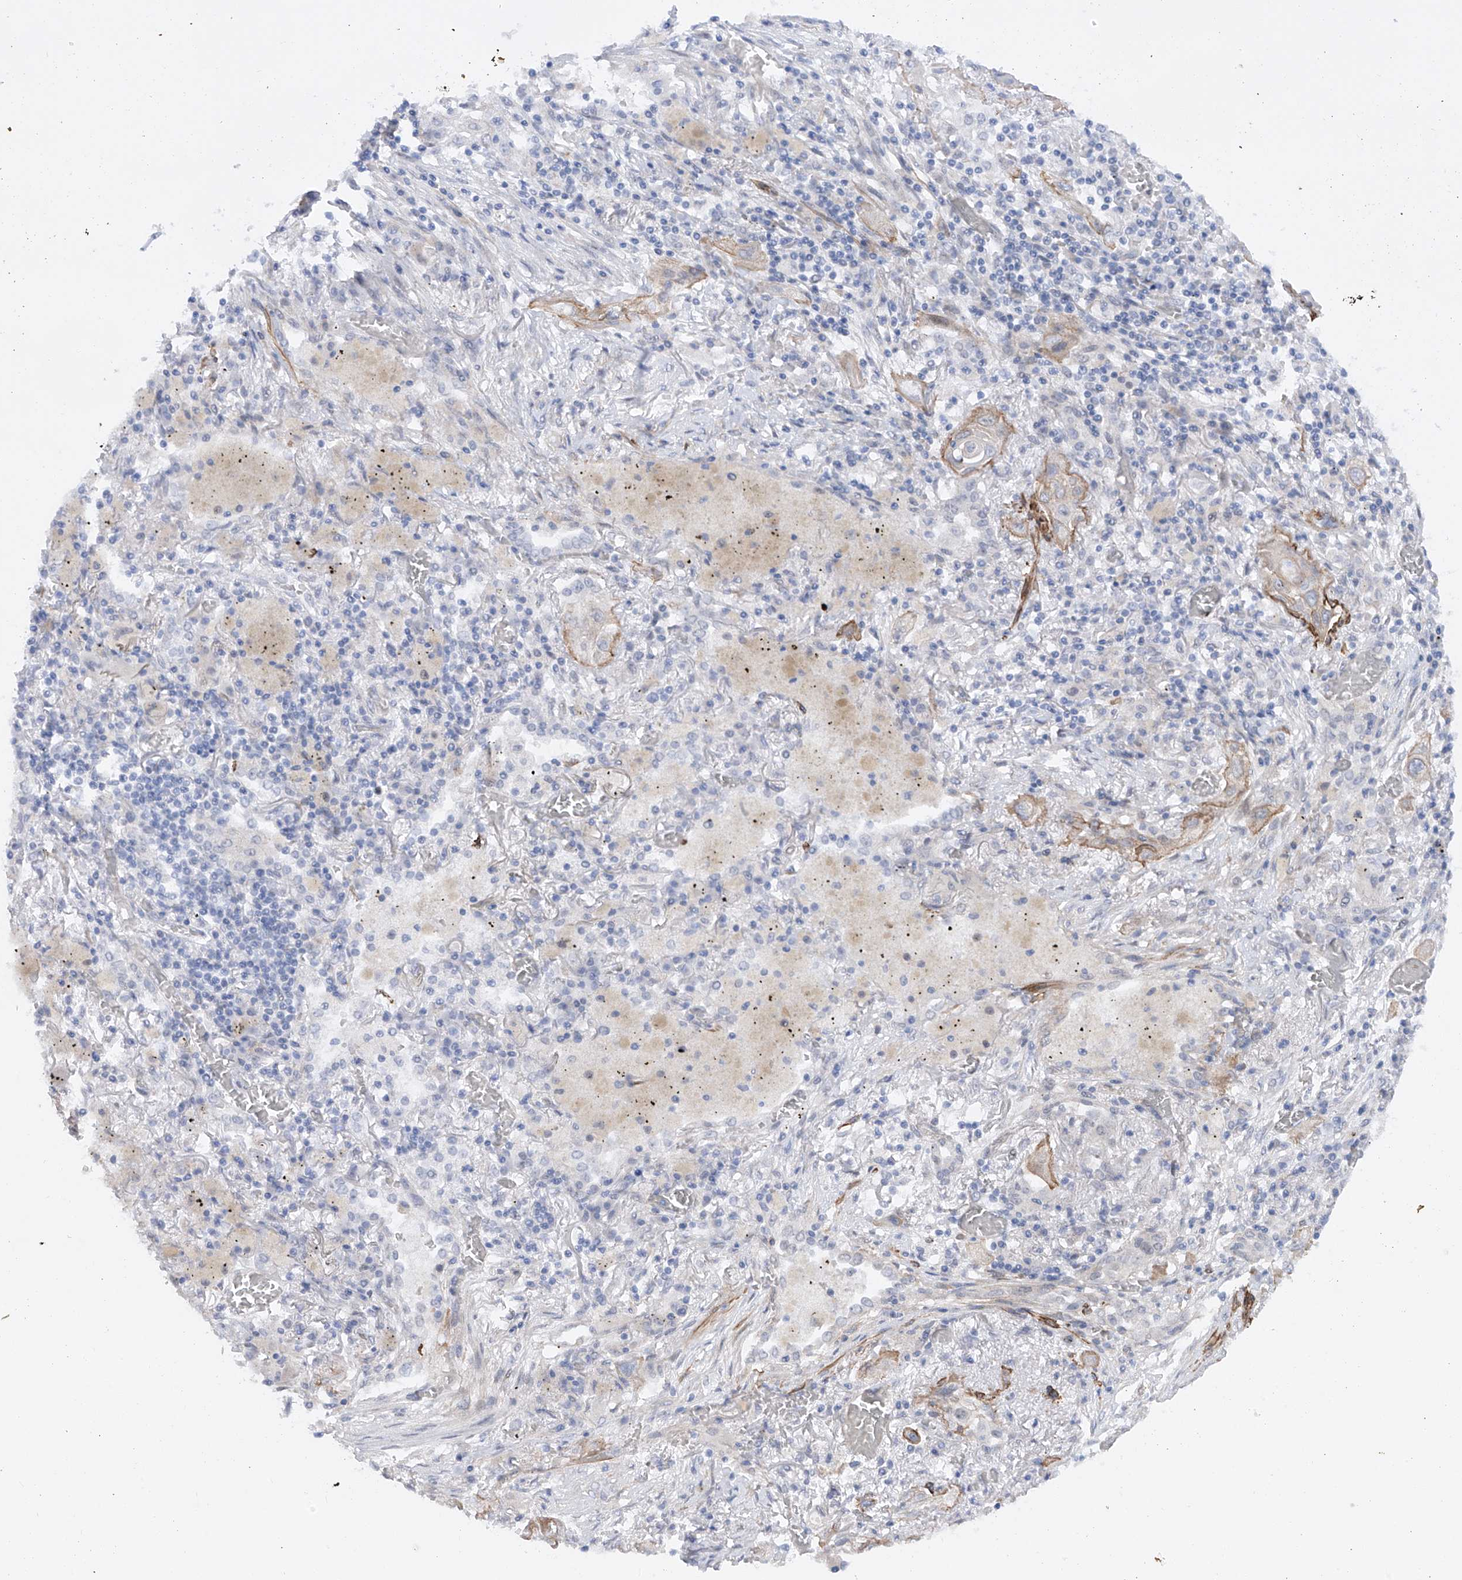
{"staining": {"intensity": "moderate", "quantity": "<25%", "location": "cytoplasmic/membranous"}, "tissue": "lung cancer", "cell_type": "Tumor cells", "image_type": "cancer", "snomed": [{"axis": "morphology", "description": "Squamous cell carcinoma, NOS"}, {"axis": "topography", "description": "Lung"}], "caption": "Lung squamous cell carcinoma stained for a protein reveals moderate cytoplasmic/membranous positivity in tumor cells. (DAB IHC with brightfield microscopy, high magnification).", "gene": "ZNF490", "patient": {"sex": "female", "age": 47}}